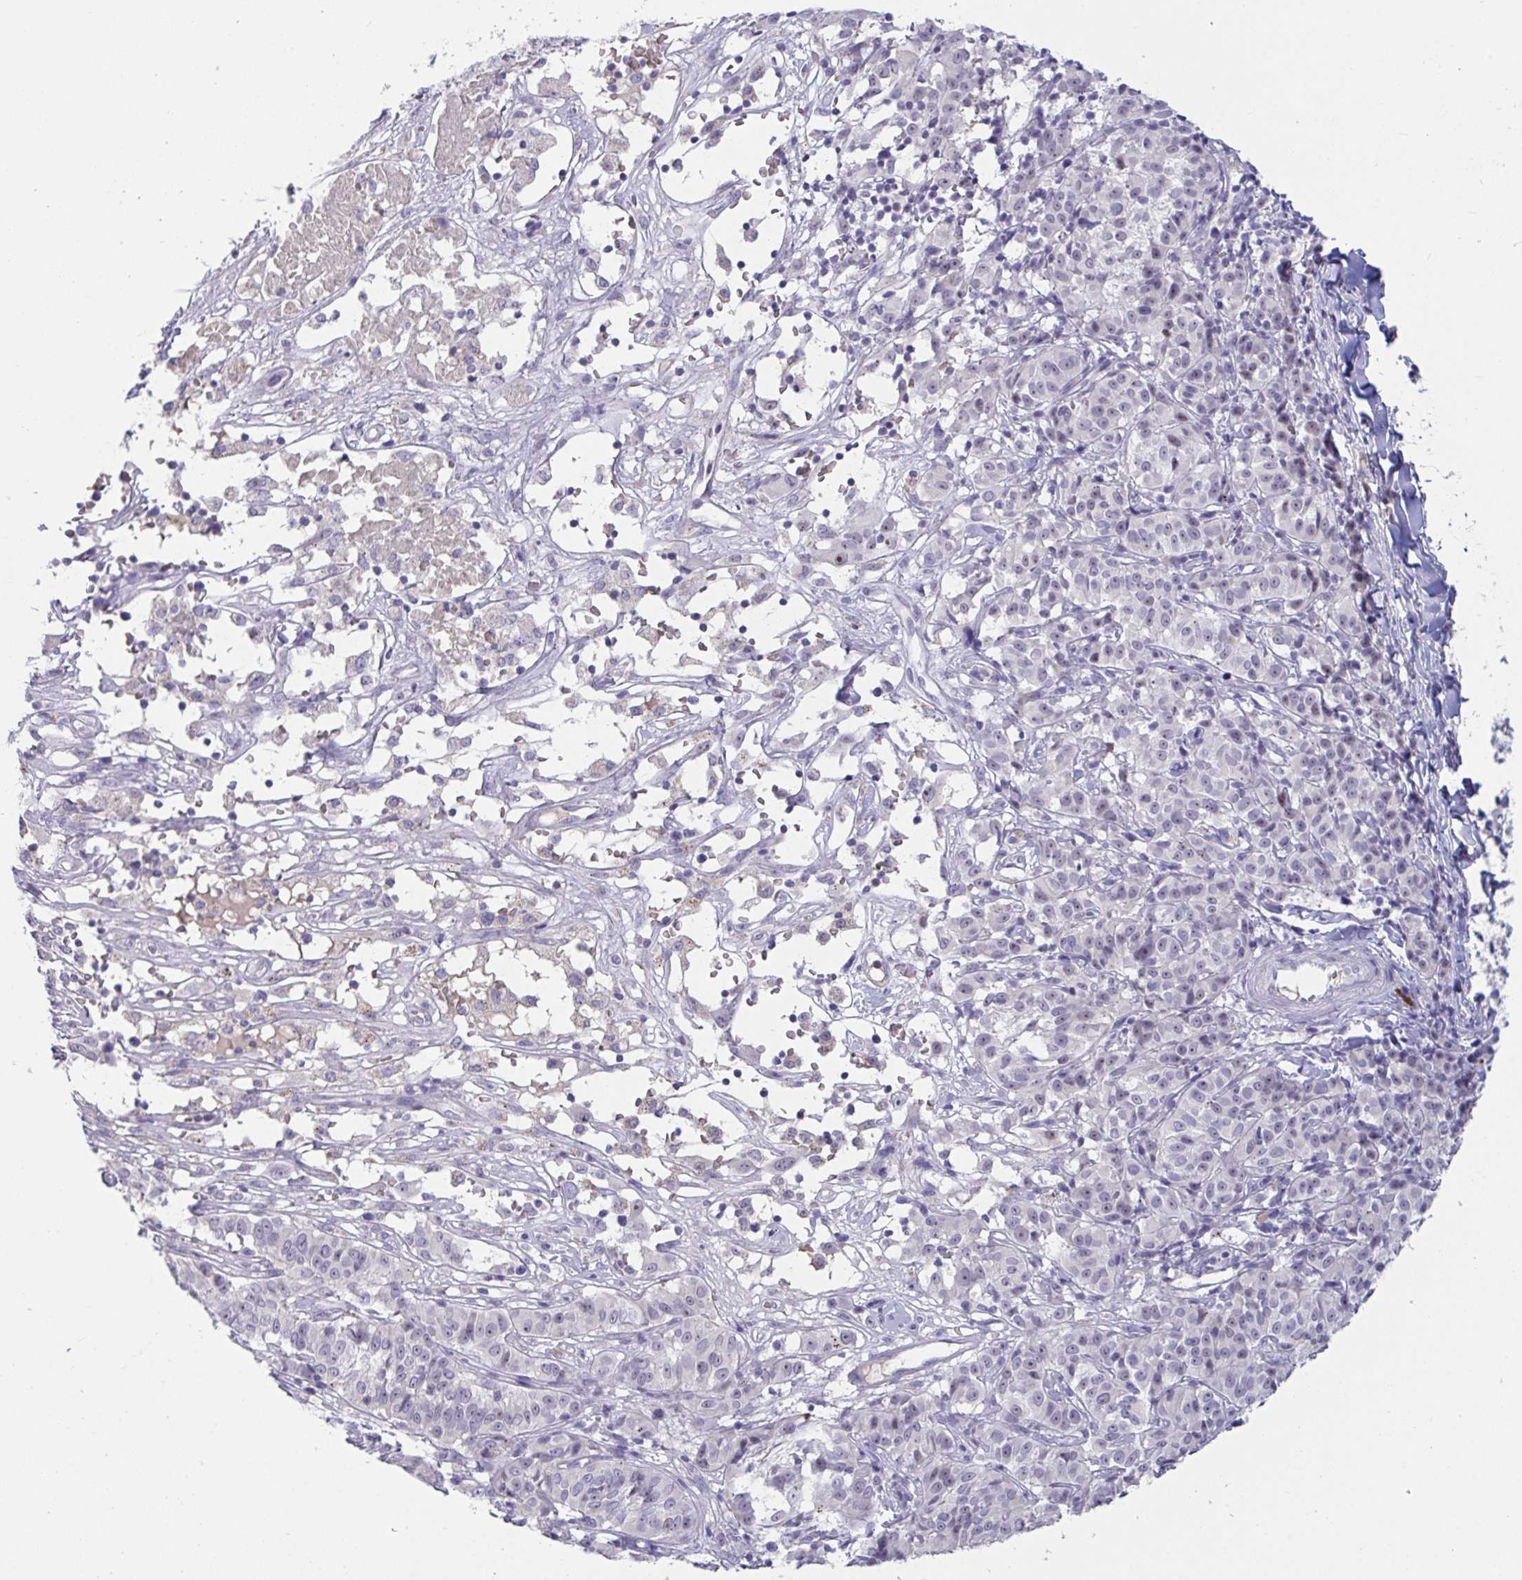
{"staining": {"intensity": "negative", "quantity": "none", "location": "none"}, "tissue": "melanoma", "cell_type": "Tumor cells", "image_type": "cancer", "snomed": [{"axis": "morphology", "description": "Malignant melanoma, NOS"}, {"axis": "topography", "description": "Skin"}], "caption": "DAB immunohistochemical staining of human malignant melanoma displays no significant expression in tumor cells.", "gene": "MYC", "patient": {"sex": "female", "age": 72}}